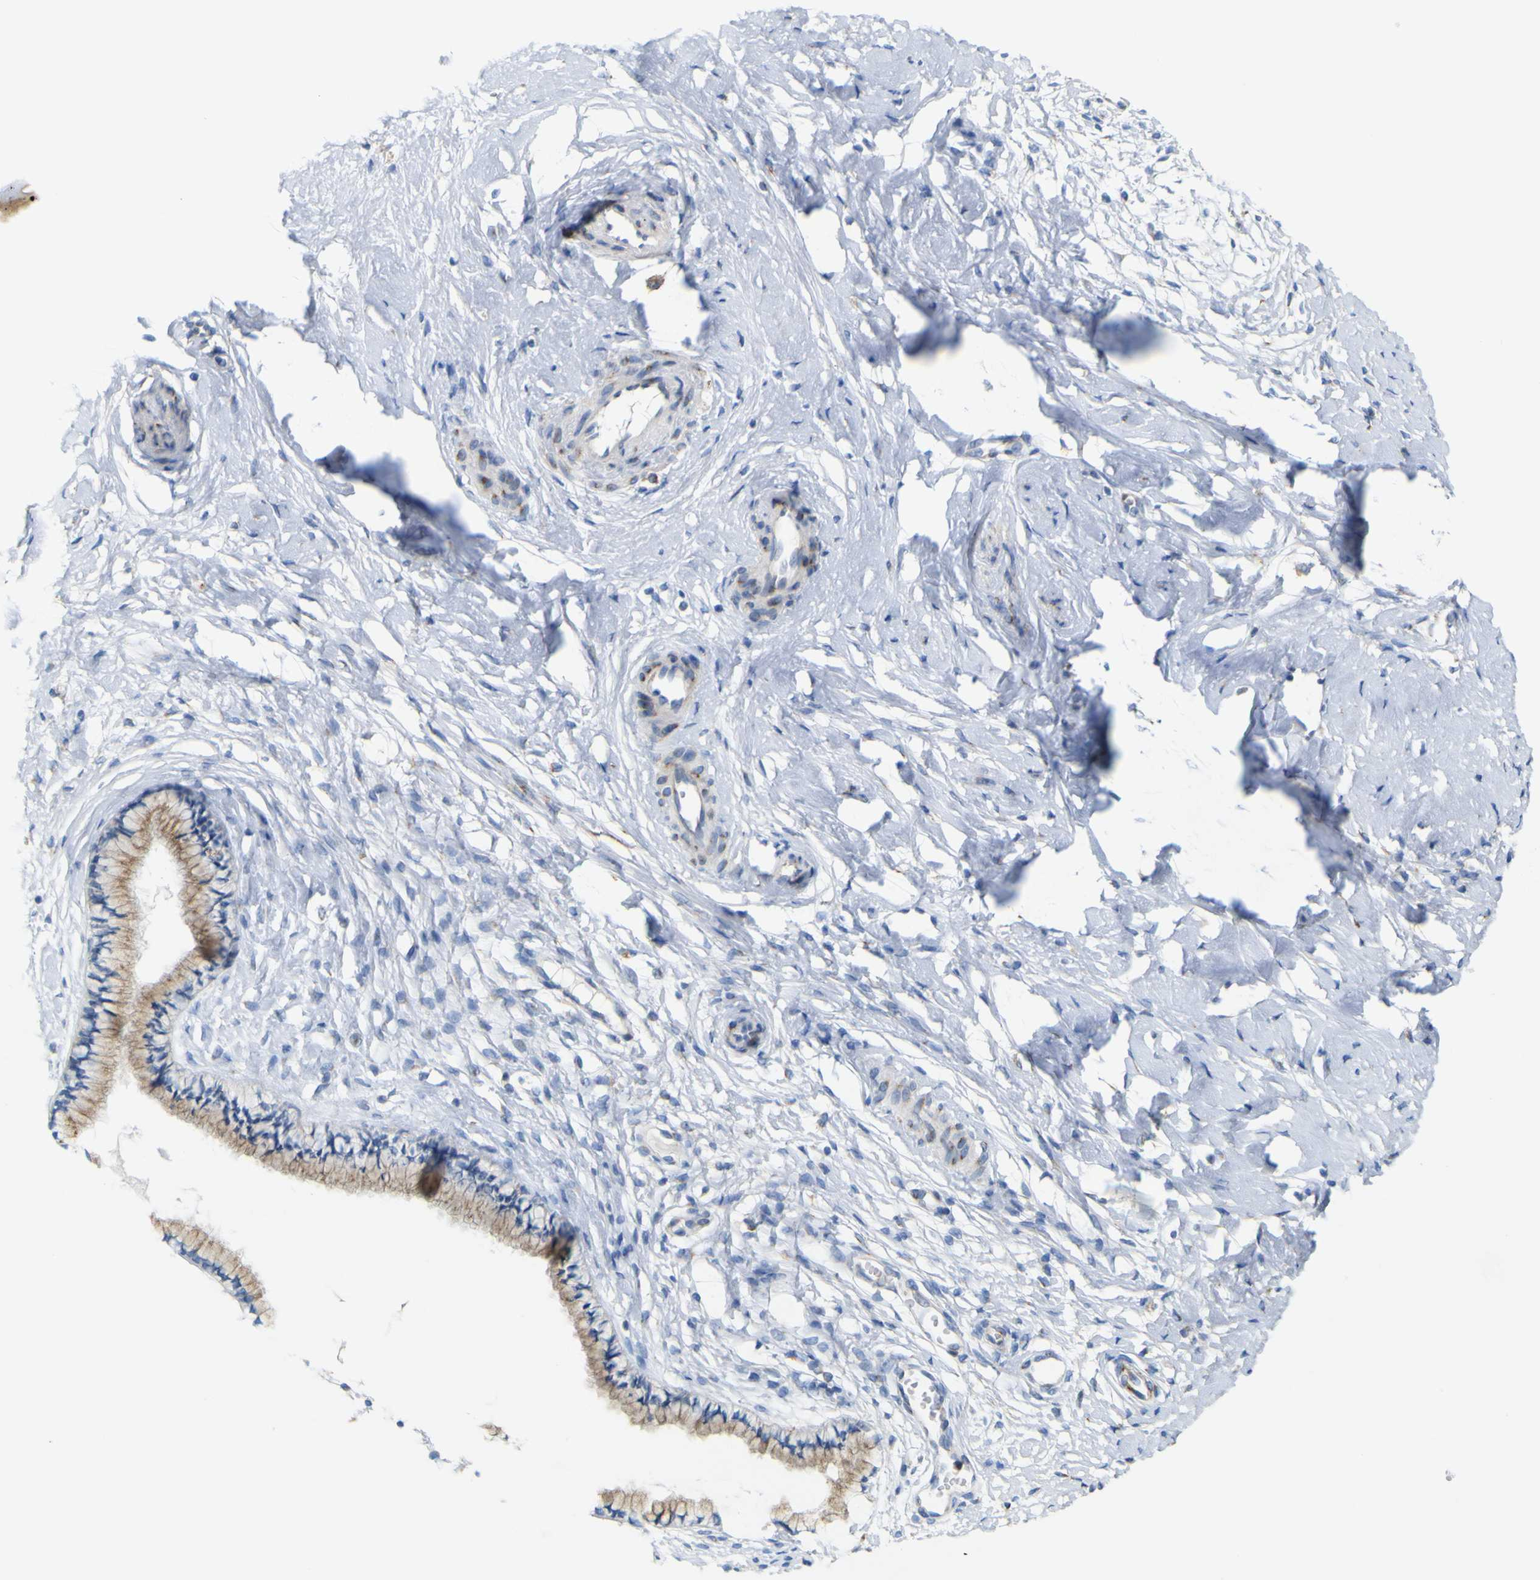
{"staining": {"intensity": "weak", "quantity": ">75%", "location": "cytoplasmic/membranous"}, "tissue": "cervix", "cell_type": "Glandular cells", "image_type": "normal", "snomed": [{"axis": "morphology", "description": "Normal tissue, NOS"}, {"axis": "topography", "description": "Cervix"}], "caption": "Immunohistochemistry (DAB) staining of unremarkable cervix displays weak cytoplasmic/membranous protein positivity in about >75% of glandular cells. (DAB (3,3'-diaminobenzidine) IHC, brown staining for protein, blue staining for nuclei).", "gene": "IGF2R", "patient": {"sex": "female", "age": 65}}